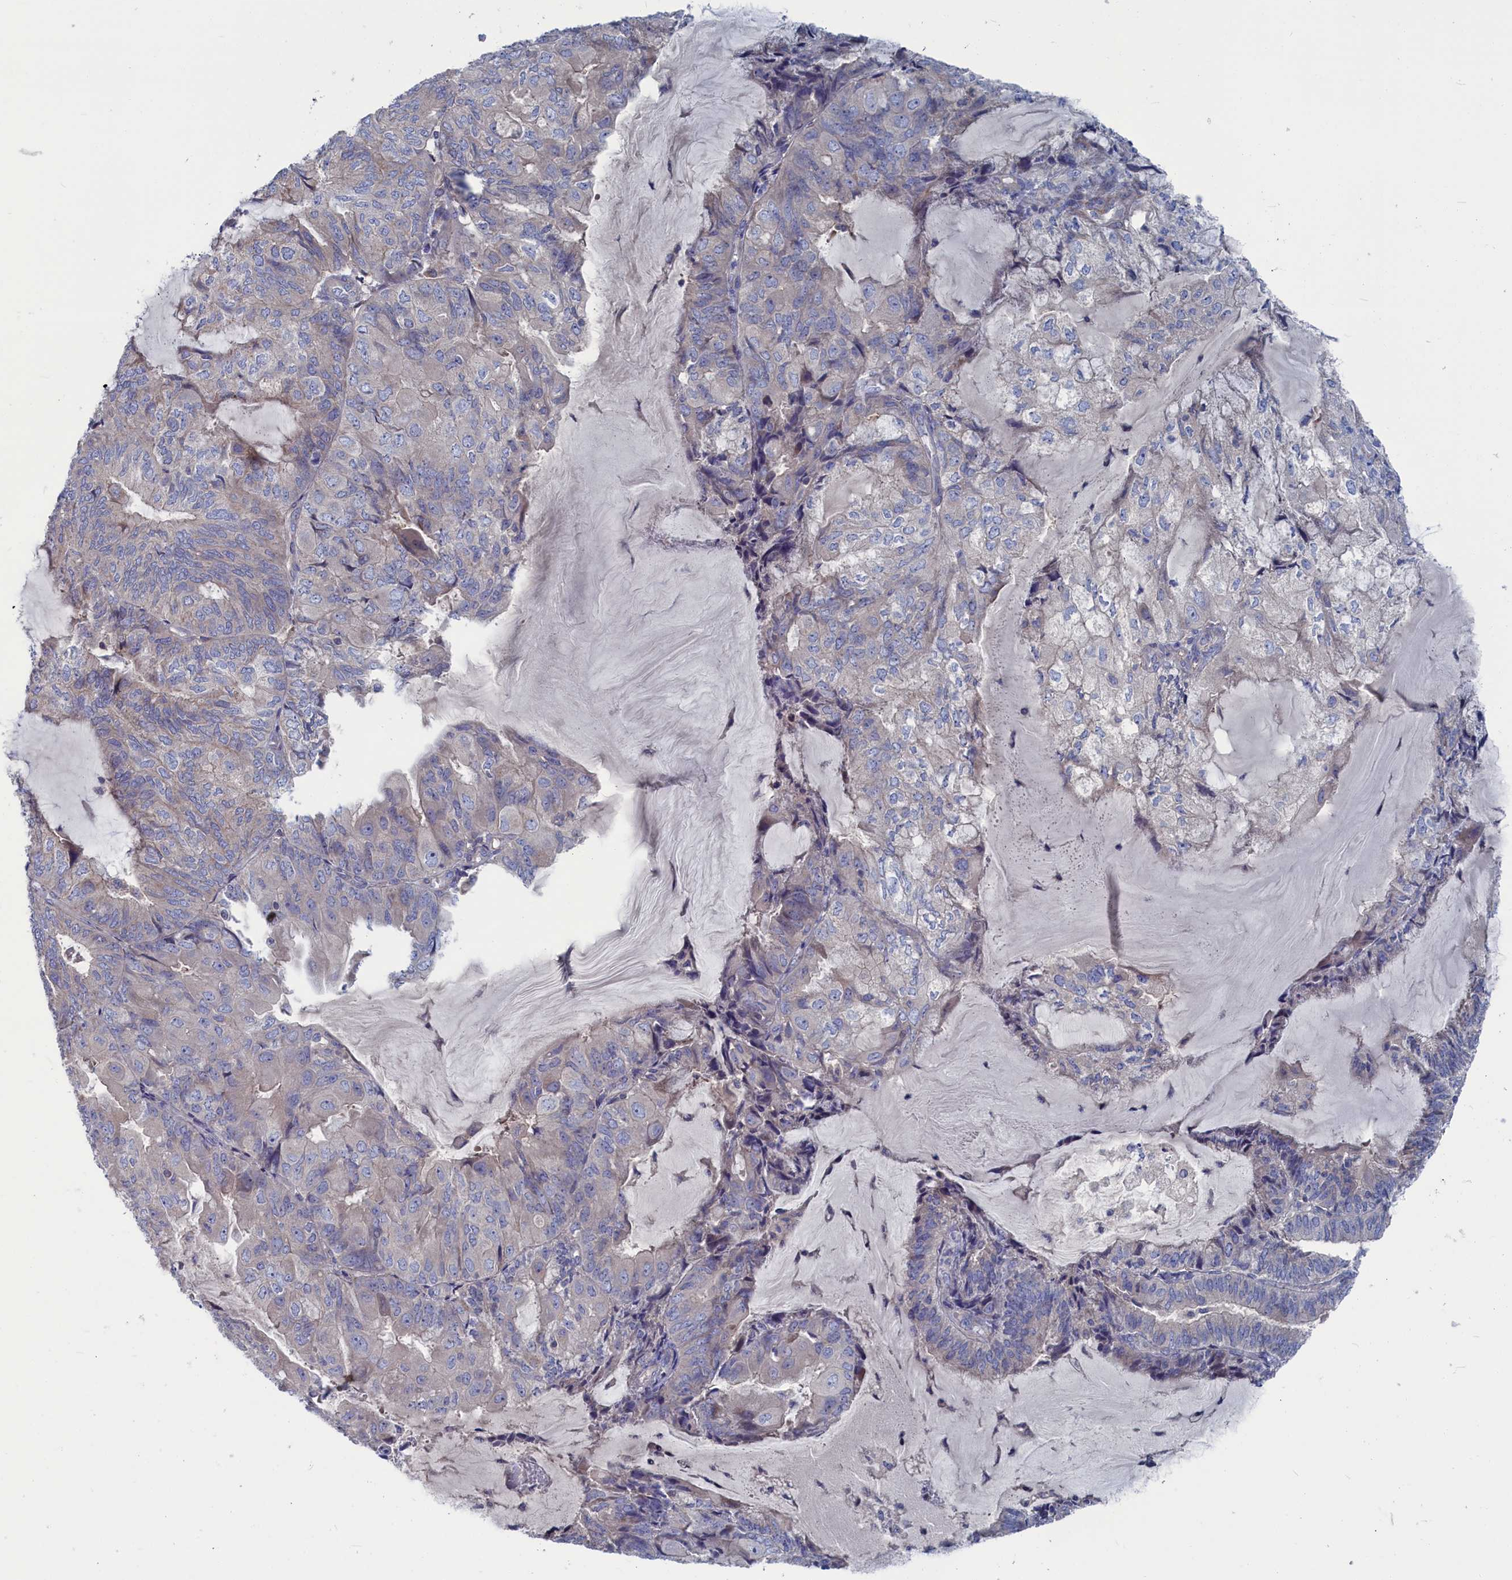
{"staining": {"intensity": "negative", "quantity": "none", "location": "none"}, "tissue": "endometrial cancer", "cell_type": "Tumor cells", "image_type": "cancer", "snomed": [{"axis": "morphology", "description": "Adenocarcinoma, NOS"}, {"axis": "topography", "description": "Endometrium"}], "caption": "IHC photomicrograph of neoplastic tissue: human adenocarcinoma (endometrial) stained with DAB shows no significant protein positivity in tumor cells.", "gene": "CEND1", "patient": {"sex": "female", "age": 81}}